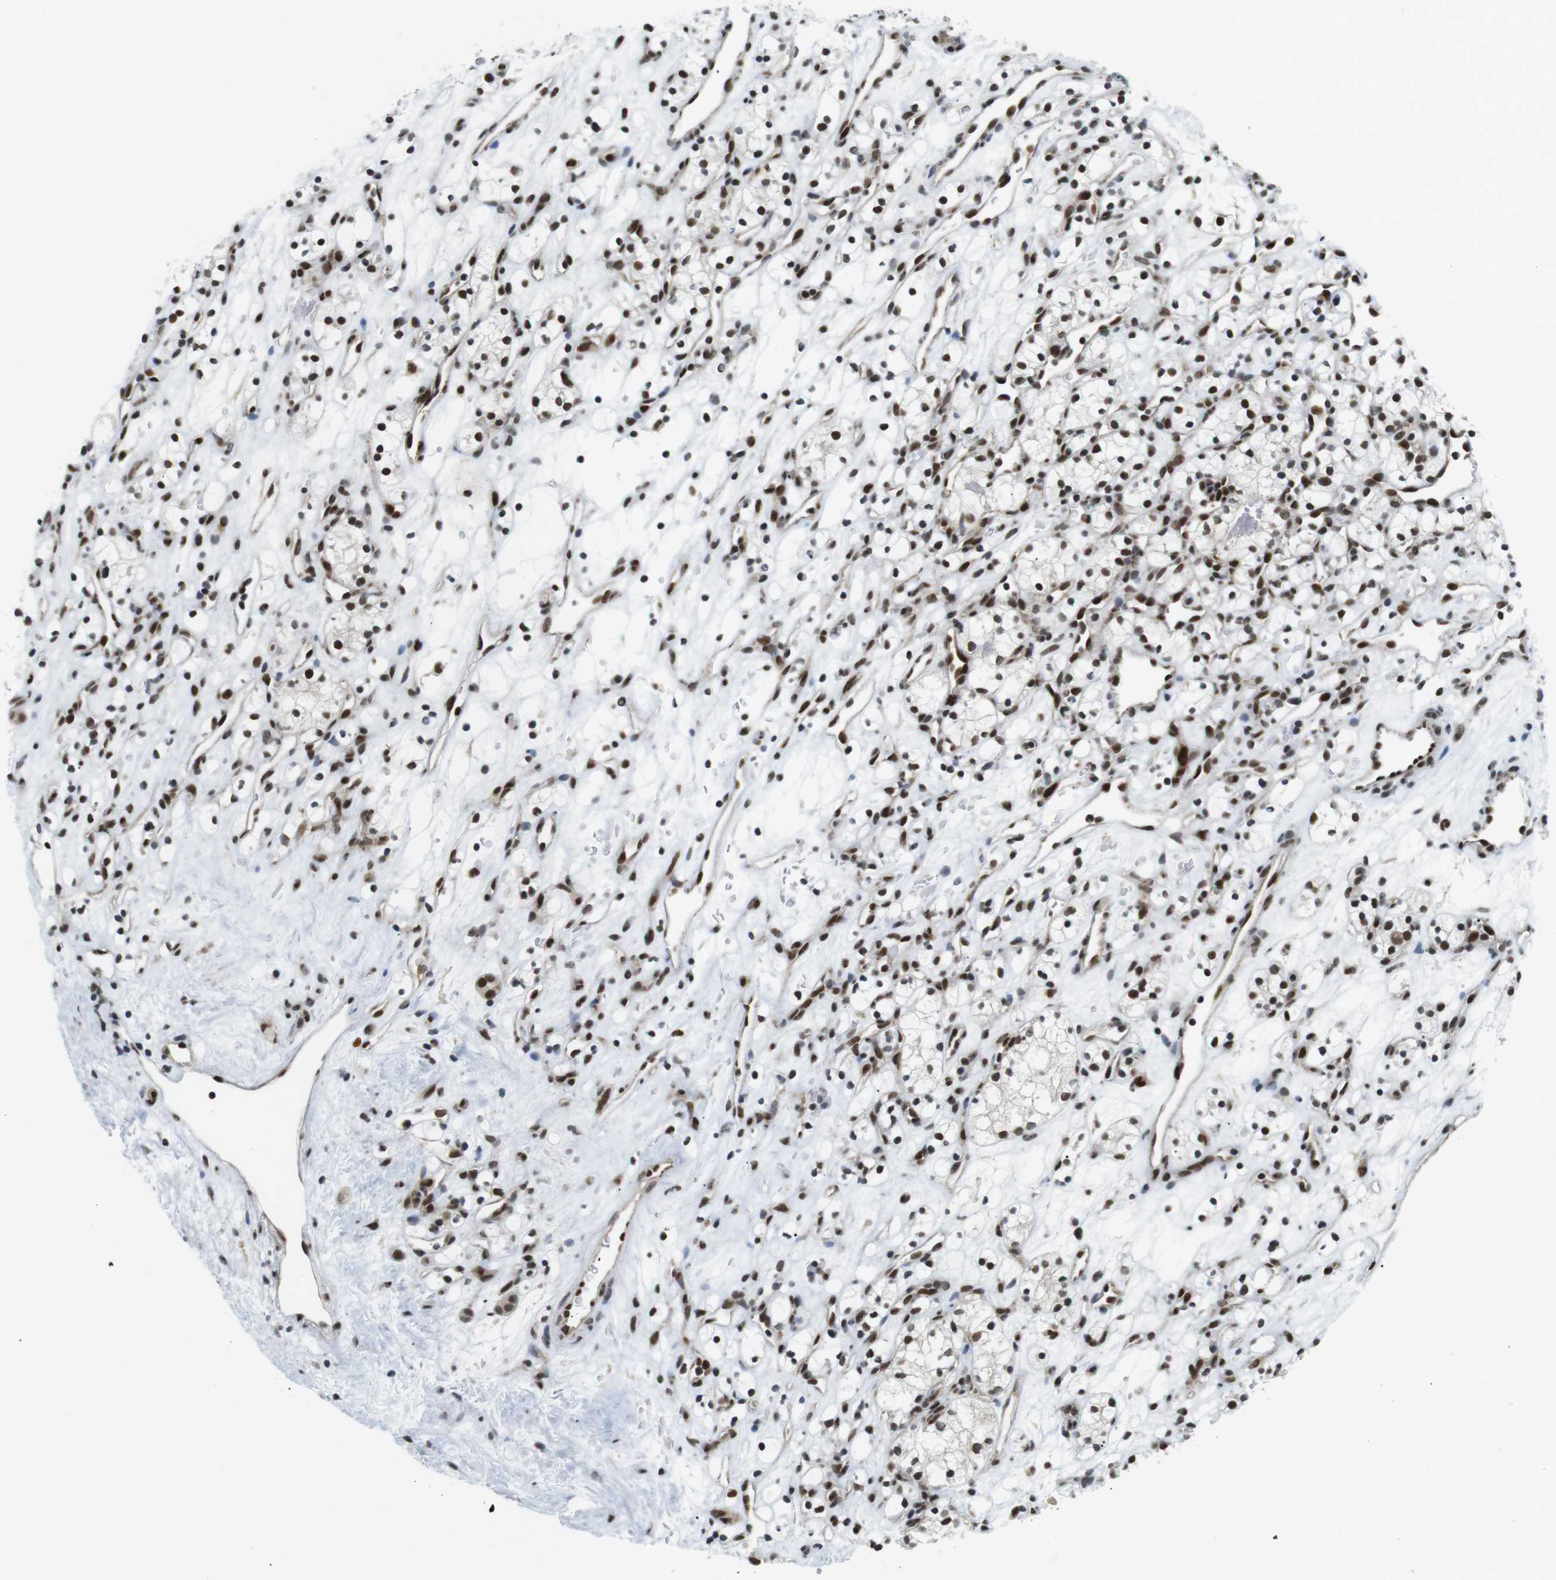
{"staining": {"intensity": "strong", "quantity": ">75%", "location": "nuclear"}, "tissue": "renal cancer", "cell_type": "Tumor cells", "image_type": "cancer", "snomed": [{"axis": "morphology", "description": "Adenocarcinoma, NOS"}, {"axis": "topography", "description": "Kidney"}], "caption": "Immunohistochemistry (IHC) staining of renal cancer, which demonstrates high levels of strong nuclear positivity in about >75% of tumor cells indicating strong nuclear protein expression. The staining was performed using DAB (3,3'-diaminobenzidine) (brown) for protein detection and nuclei were counterstained in hematoxylin (blue).", "gene": "CDC27", "patient": {"sex": "female", "age": 60}}